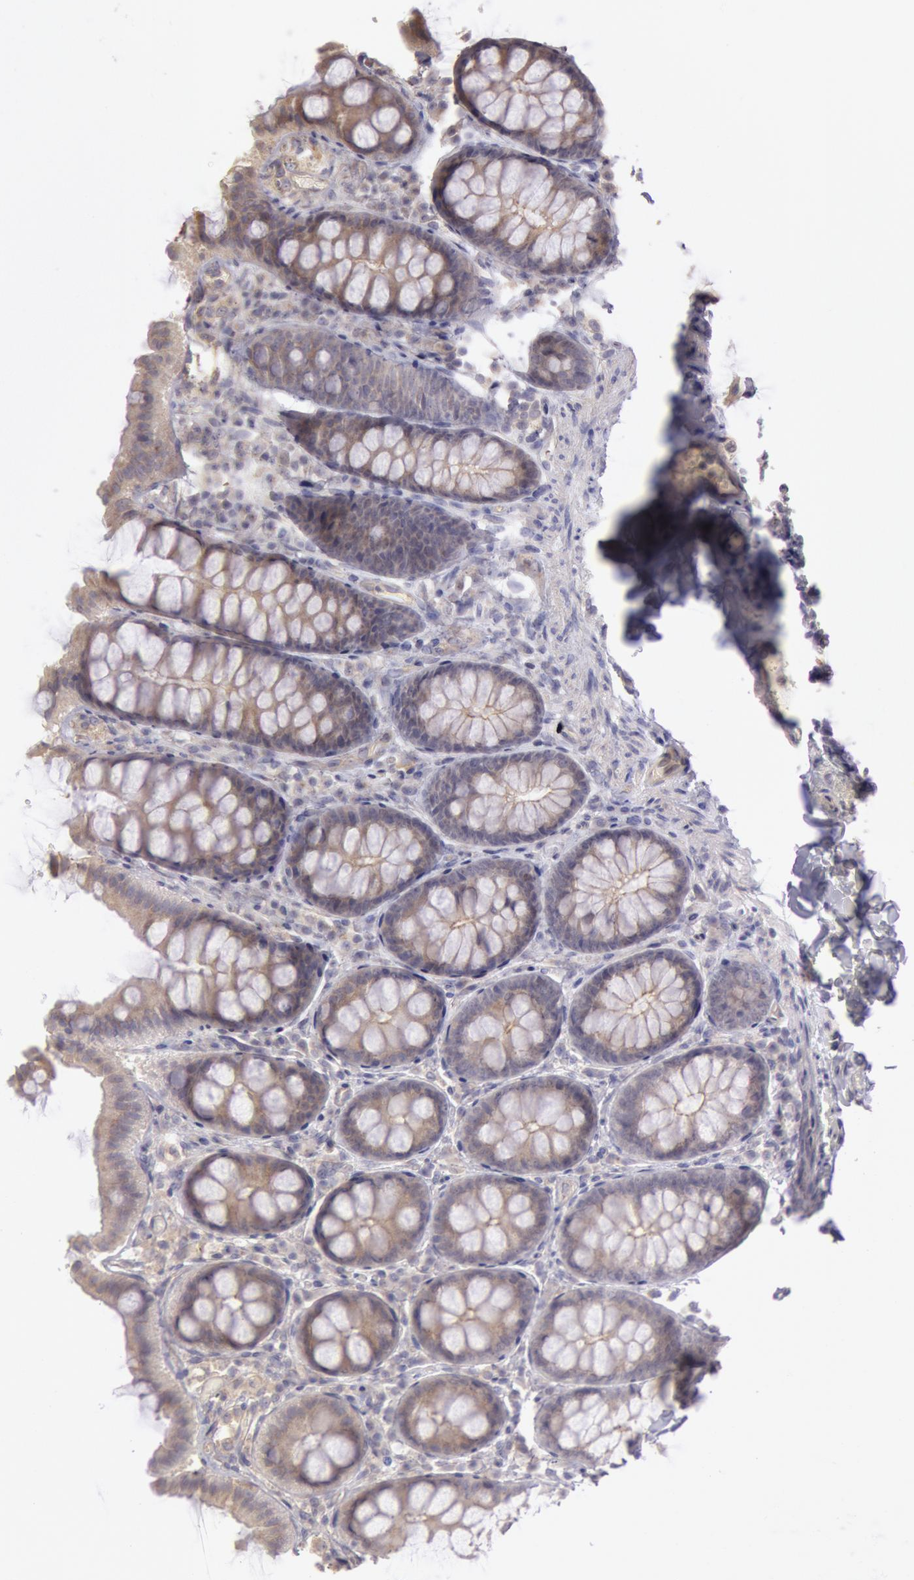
{"staining": {"intensity": "weak", "quantity": ">75%", "location": "cytoplasmic/membranous"}, "tissue": "colon", "cell_type": "Glandular cells", "image_type": "normal", "snomed": [{"axis": "morphology", "description": "Normal tissue, NOS"}, {"axis": "topography", "description": "Colon"}], "caption": "Glandular cells display weak cytoplasmic/membranous positivity in approximately >75% of cells in unremarkable colon. The protein of interest is shown in brown color, while the nuclei are stained blue.", "gene": "AMOTL1", "patient": {"sex": "female", "age": 61}}